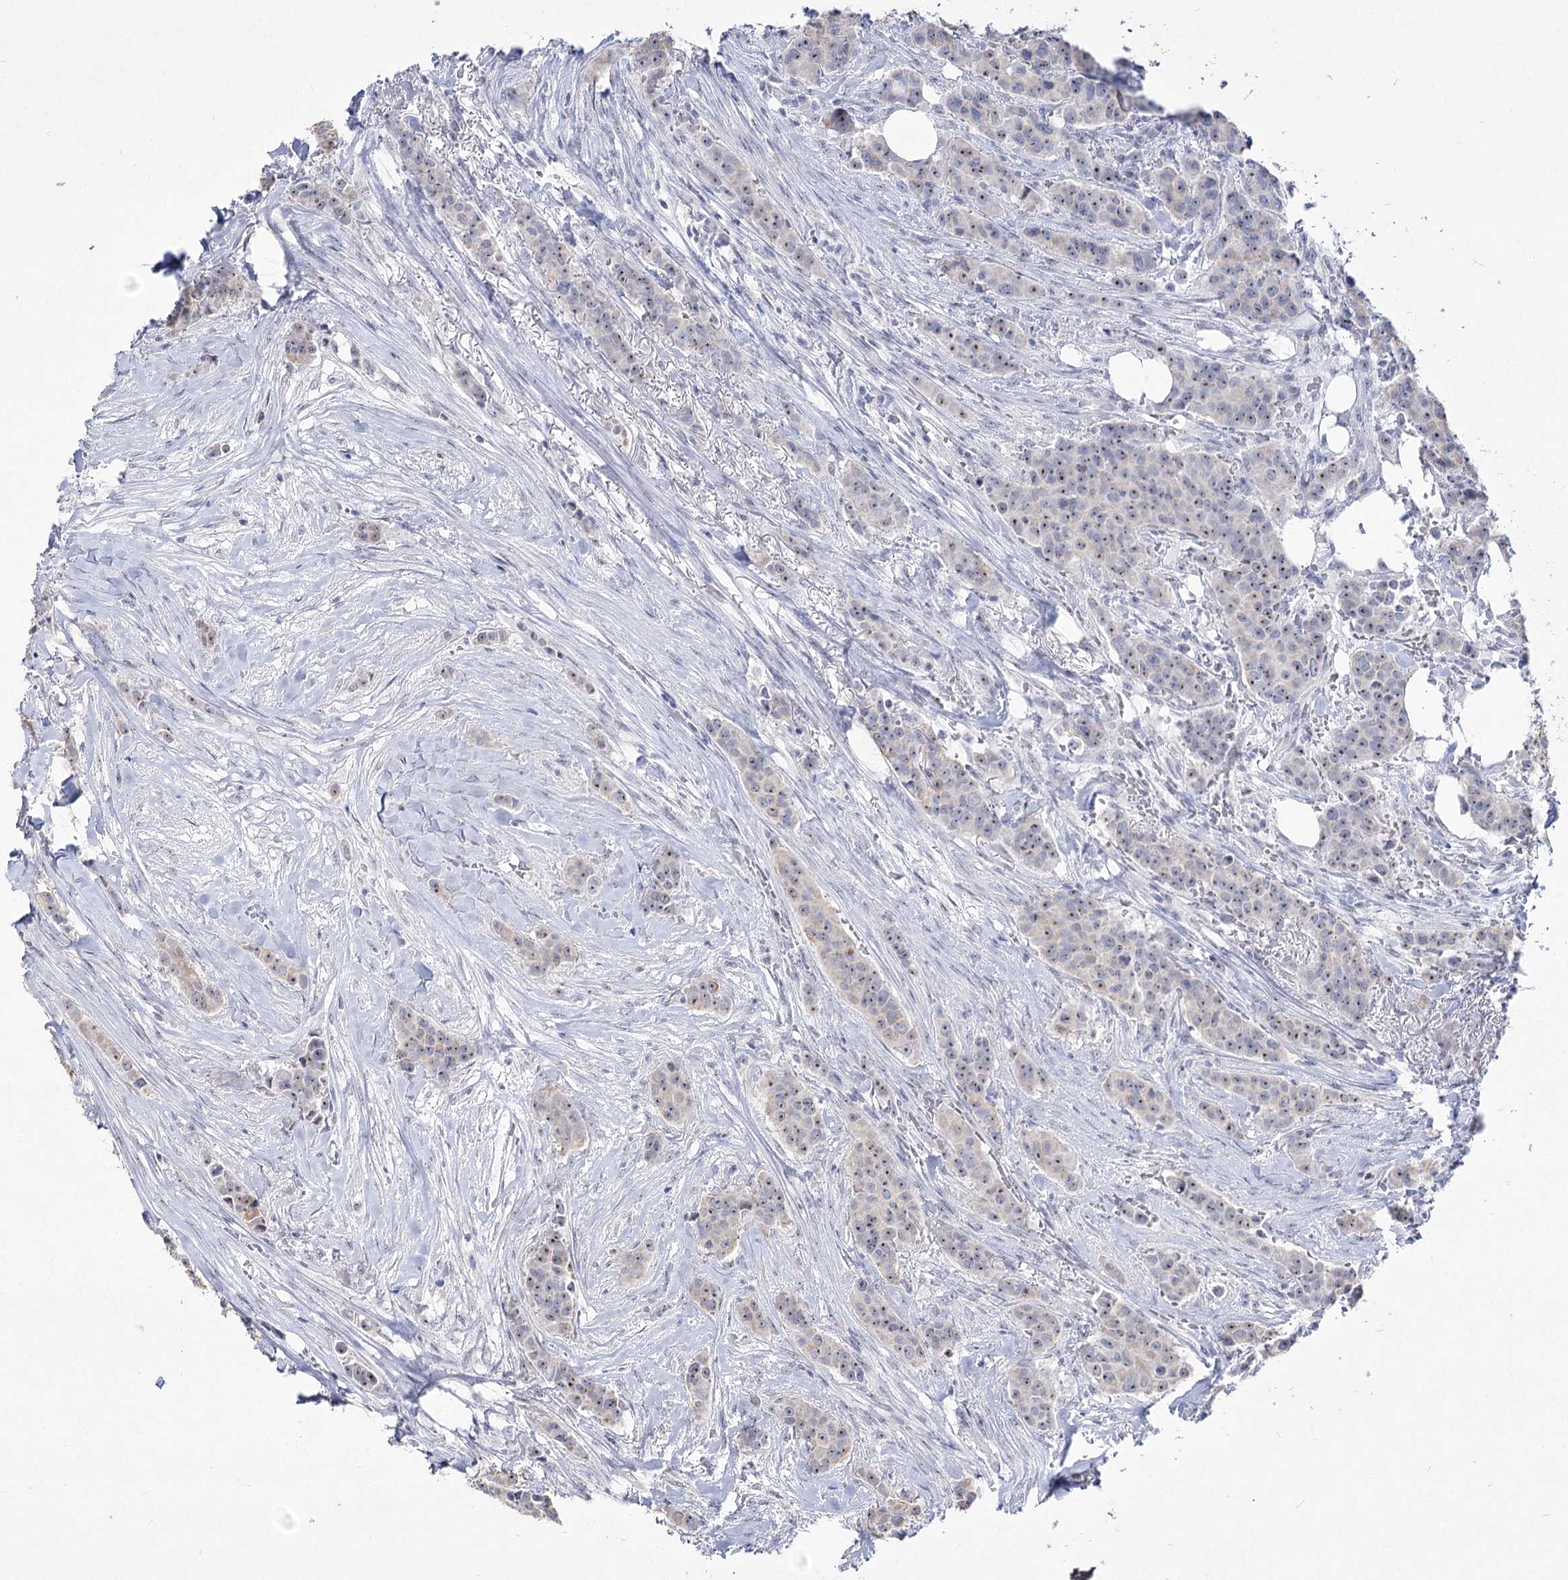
{"staining": {"intensity": "negative", "quantity": "none", "location": "none"}, "tissue": "breast cancer", "cell_type": "Tumor cells", "image_type": "cancer", "snomed": [{"axis": "morphology", "description": "Duct carcinoma"}, {"axis": "topography", "description": "Breast"}], "caption": "The photomicrograph exhibits no significant staining in tumor cells of breast cancer (infiltrating ductal carcinoma). (Brightfield microscopy of DAB immunohistochemistry (IHC) at high magnification).", "gene": "DDX50", "patient": {"sex": "female", "age": 40}}